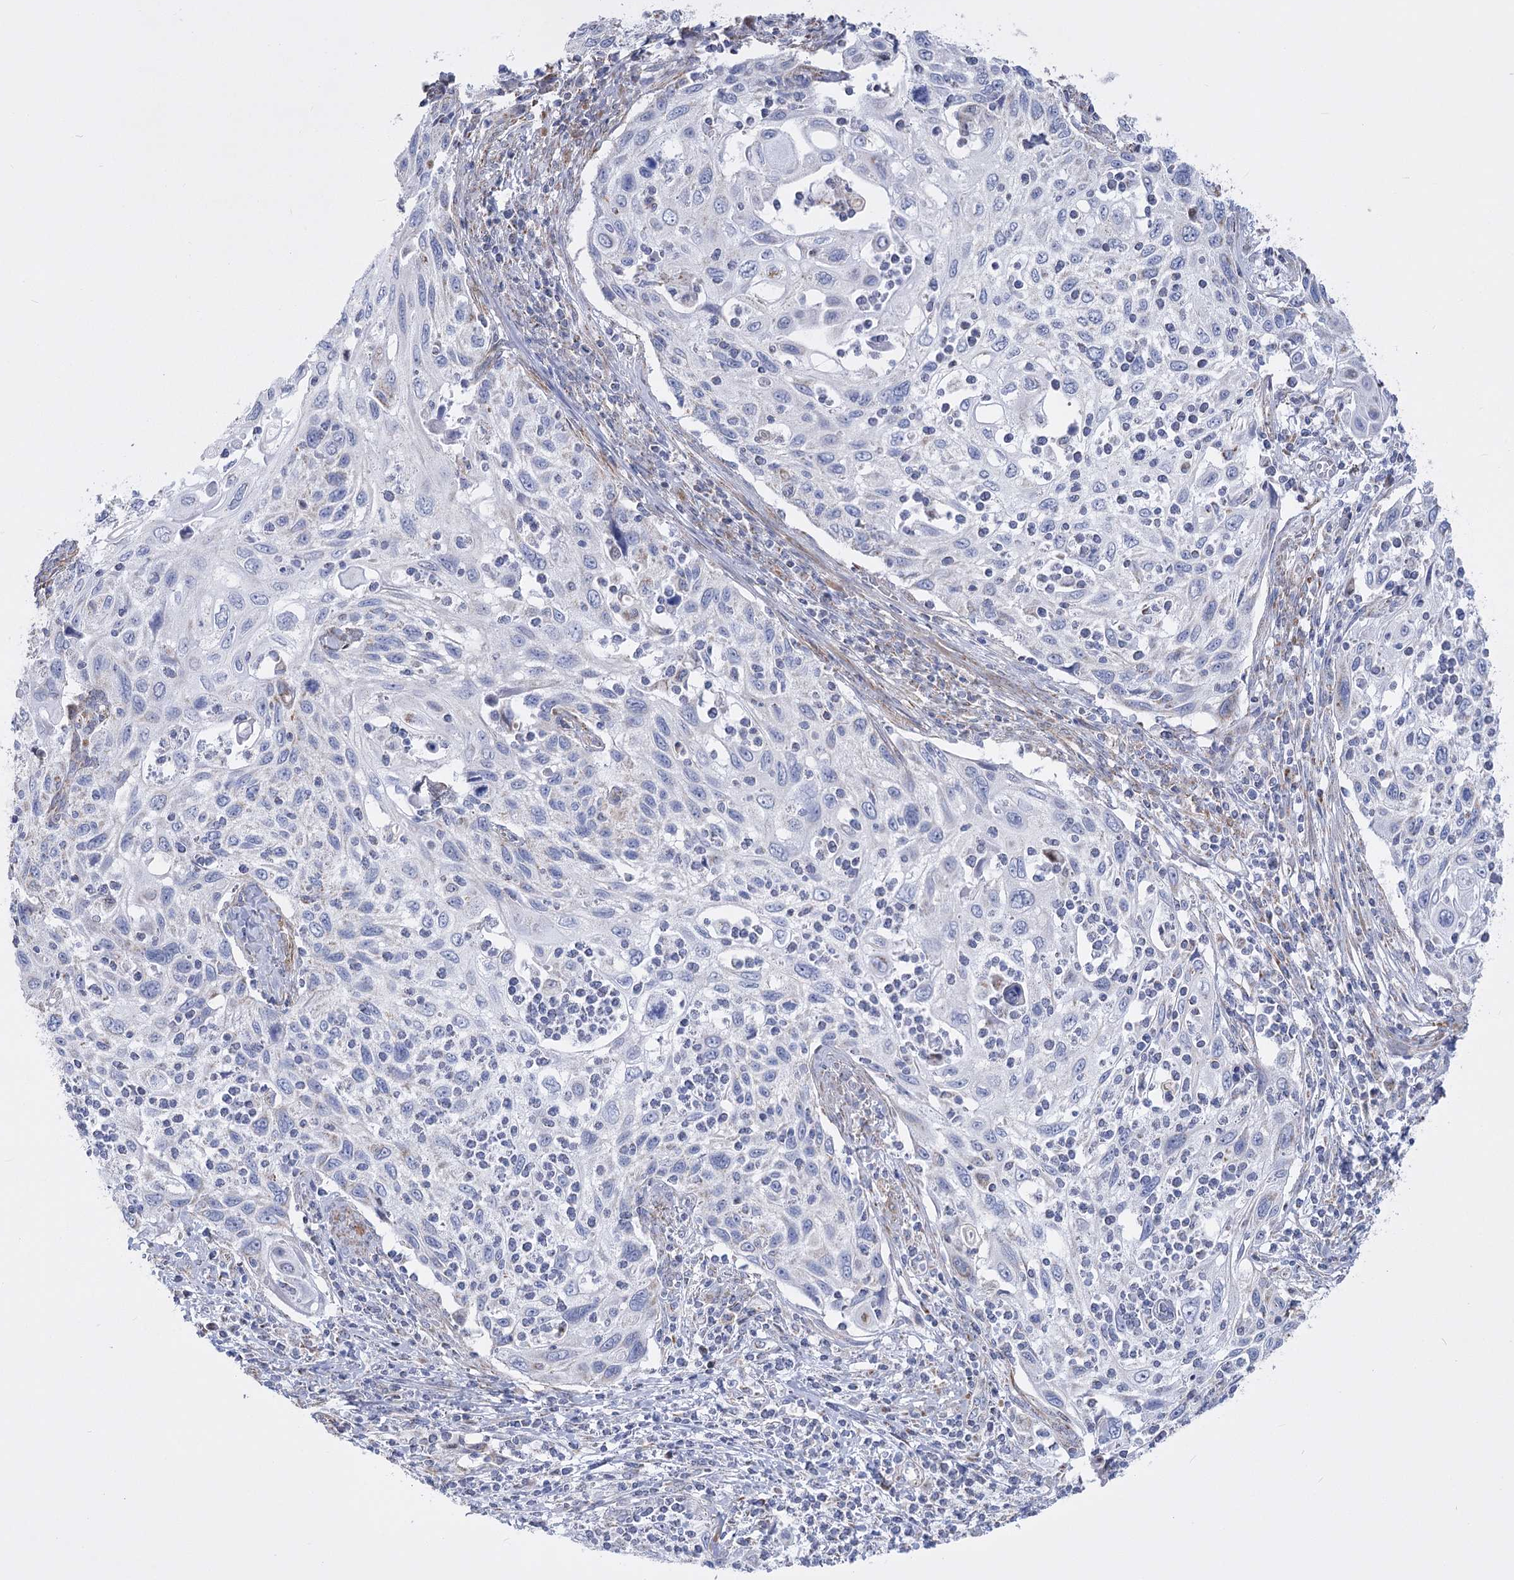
{"staining": {"intensity": "negative", "quantity": "none", "location": "none"}, "tissue": "cervical cancer", "cell_type": "Tumor cells", "image_type": "cancer", "snomed": [{"axis": "morphology", "description": "Squamous cell carcinoma, NOS"}, {"axis": "topography", "description": "Cervix"}], "caption": "Micrograph shows no significant protein expression in tumor cells of cervical squamous cell carcinoma.", "gene": "PDHB", "patient": {"sex": "female", "age": 70}}